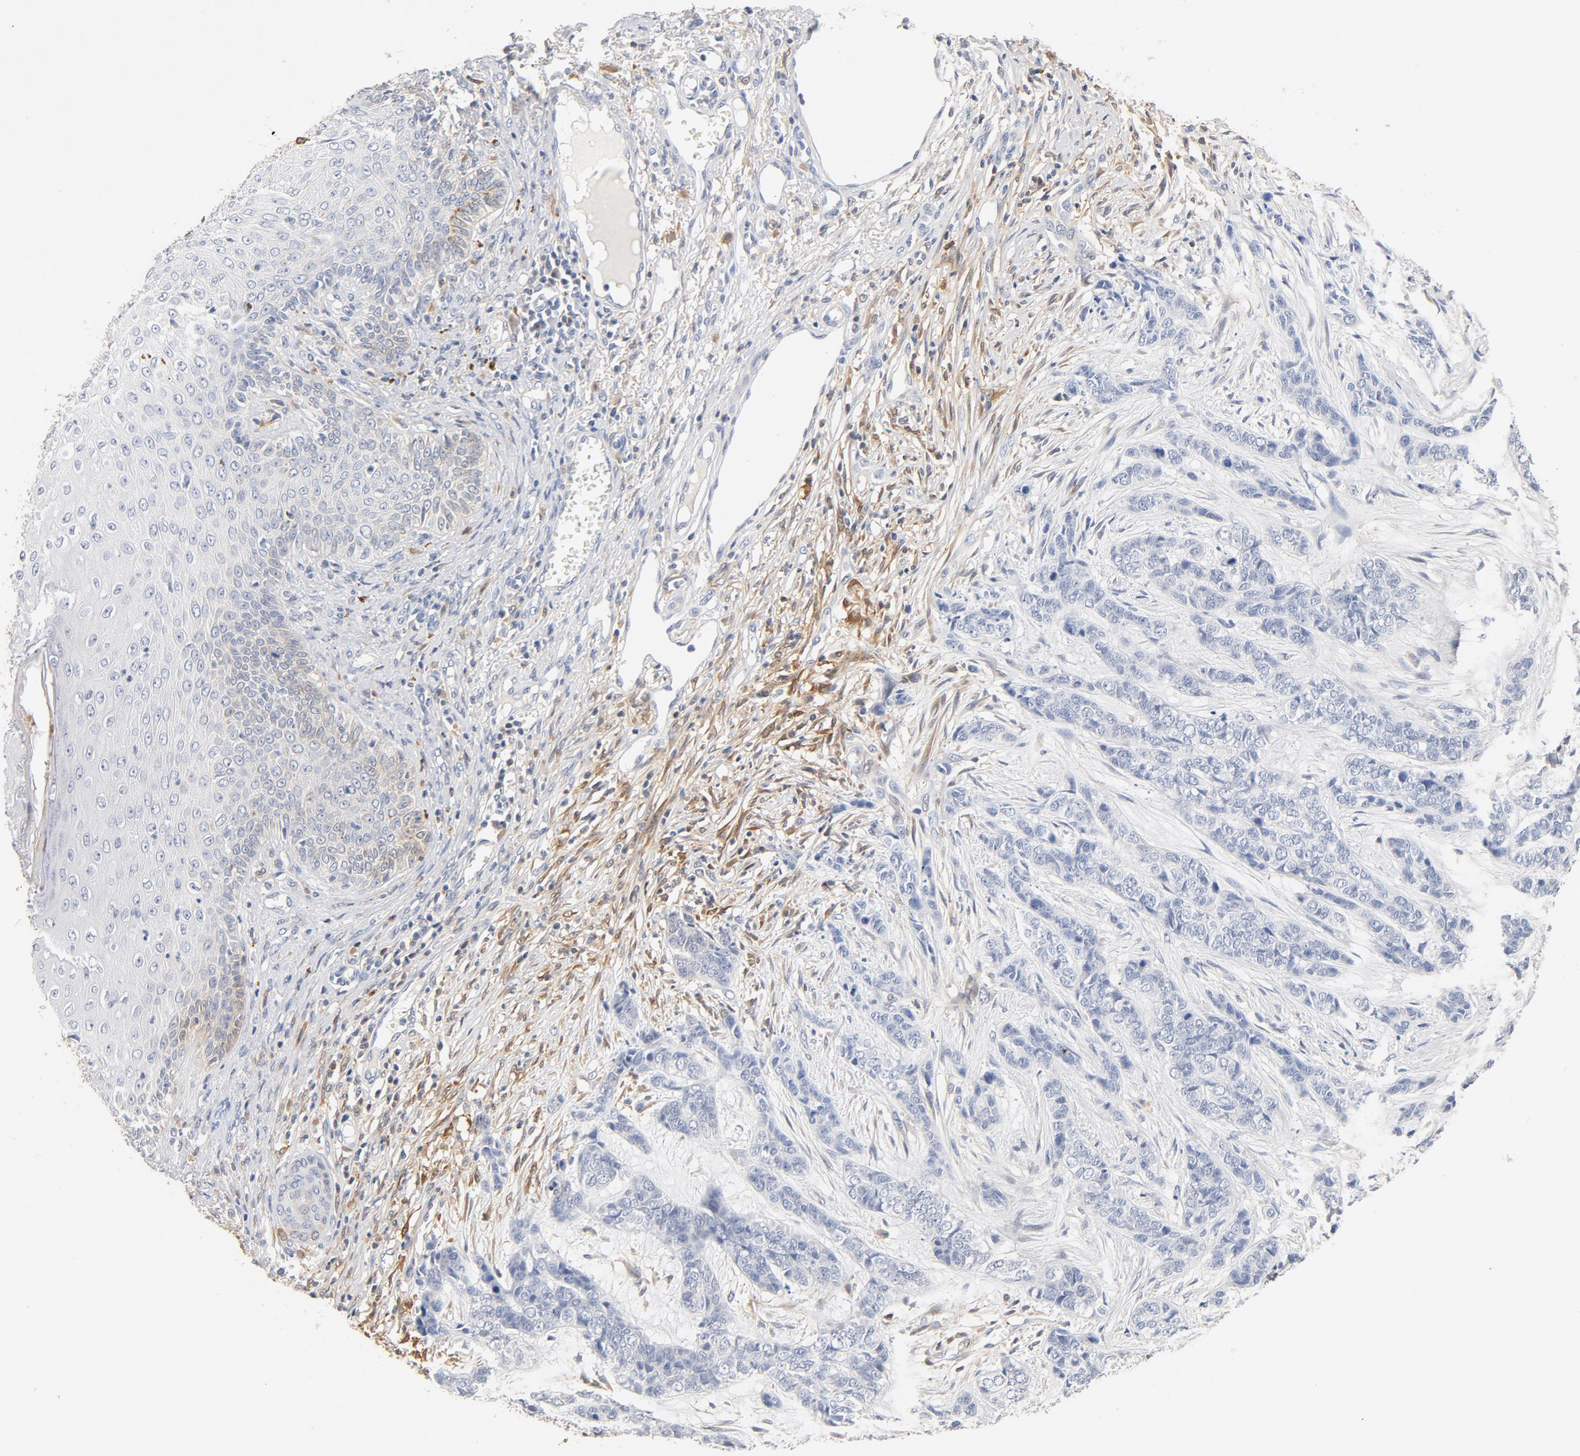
{"staining": {"intensity": "negative", "quantity": "none", "location": "none"}, "tissue": "skin cancer", "cell_type": "Tumor cells", "image_type": "cancer", "snomed": [{"axis": "morphology", "description": "Basal cell carcinoma"}, {"axis": "topography", "description": "Skin"}], "caption": "An immunohistochemistry image of basal cell carcinoma (skin) is shown. There is no staining in tumor cells of basal cell carcinoma (skin).", "gene": "STAT1", "patient": {"sex": "female", "age": 64}}